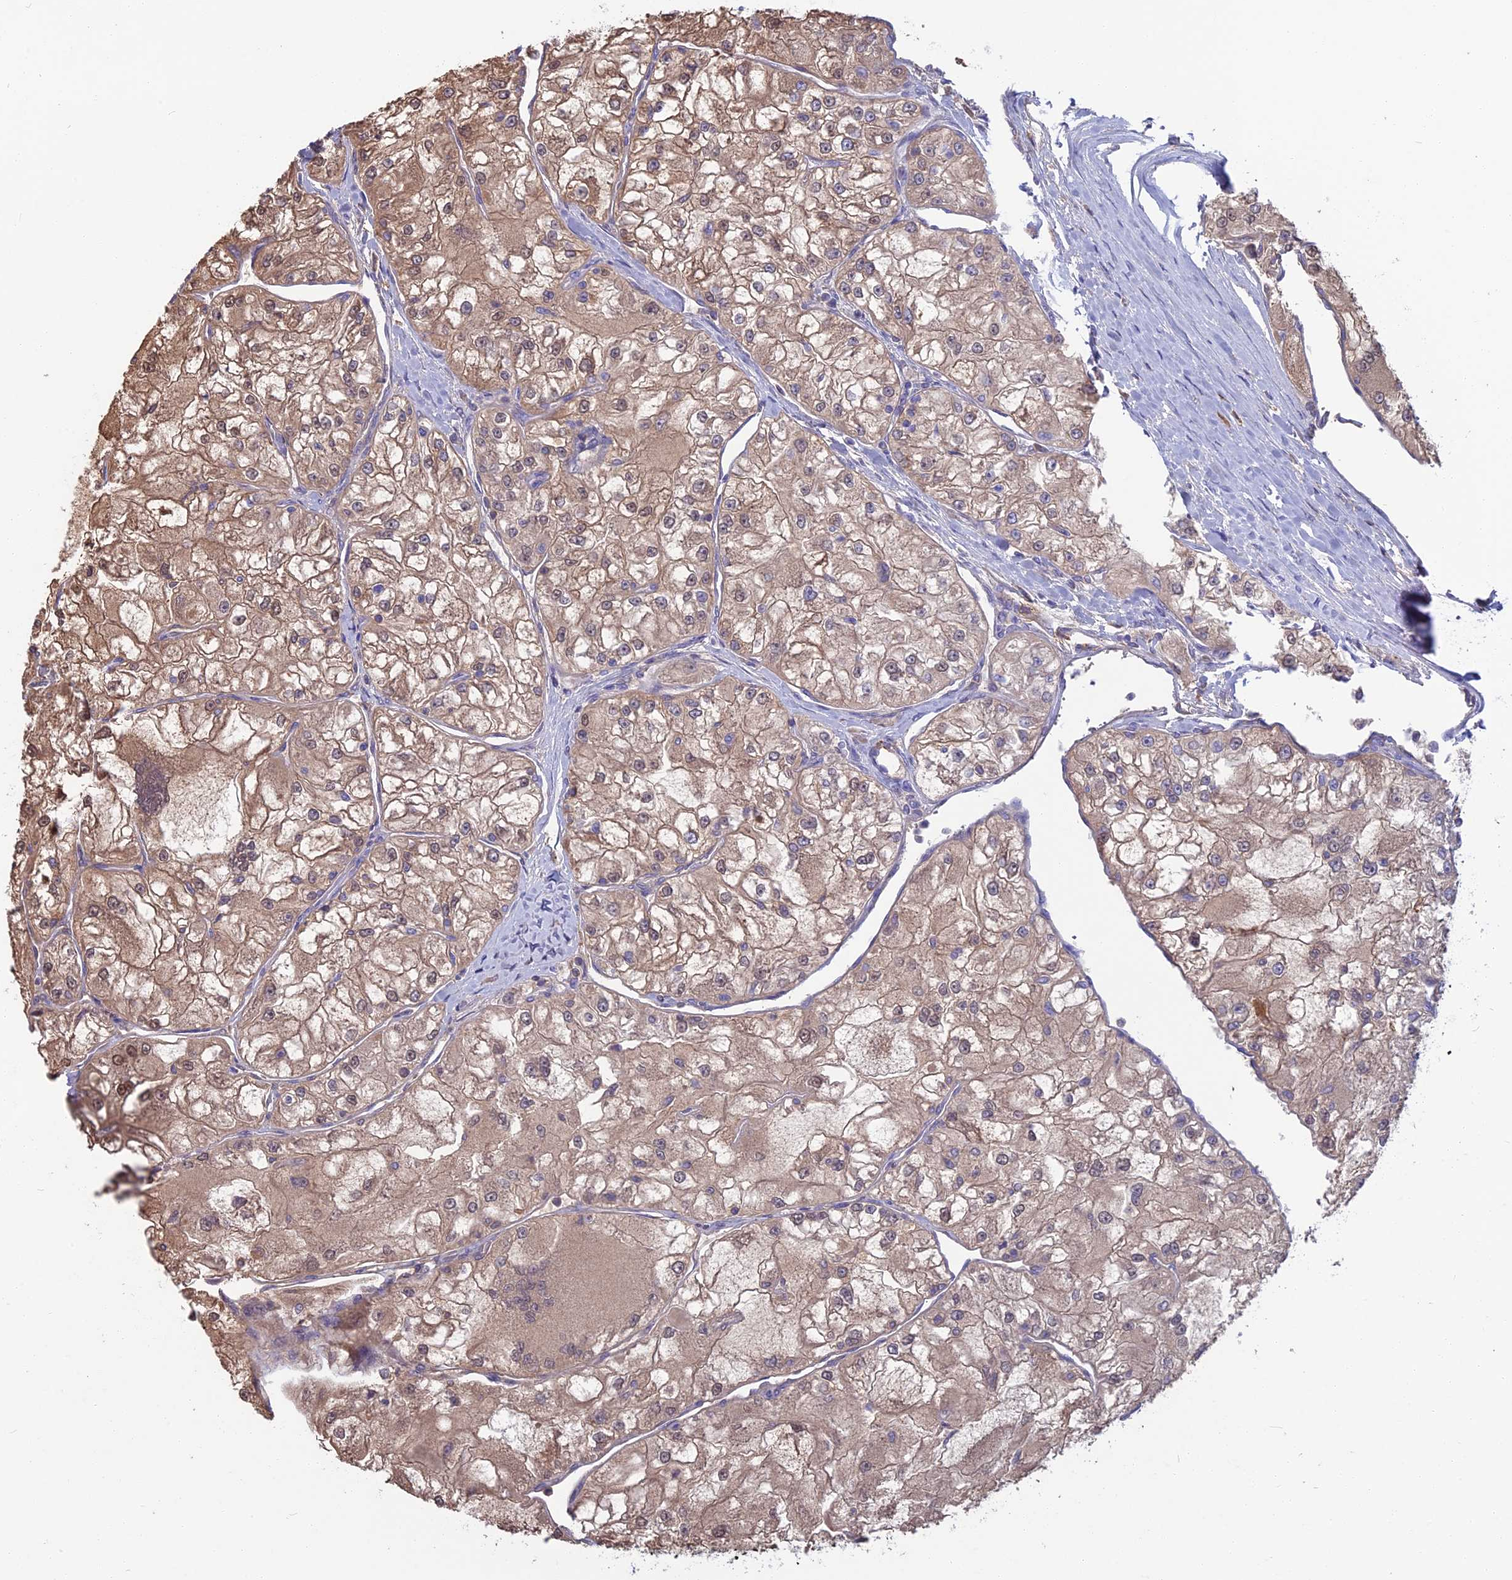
{"staining": {"intensity": "weak", "quantity": ">75%", "location": "cytoplasmic/membranous,nuclear"}, "tissue": "renal cancer", "cell_type": "Tumor cells", "image_type": "cancer", "snomed": [{"axis": "morphology", "description": "Adenocarcinoma, NOS"}, {"axis": "topography", "description": "Kidney"}], "caption": "DAB immunohistochemical staining of human renal adenocarcinoma demonstrates weak cytoplasmic/membranous and nuclear protein staining in about >75% of tumor cells.", "gene": "SNAP91", "patient": {"sex": "female", "age": 72}}